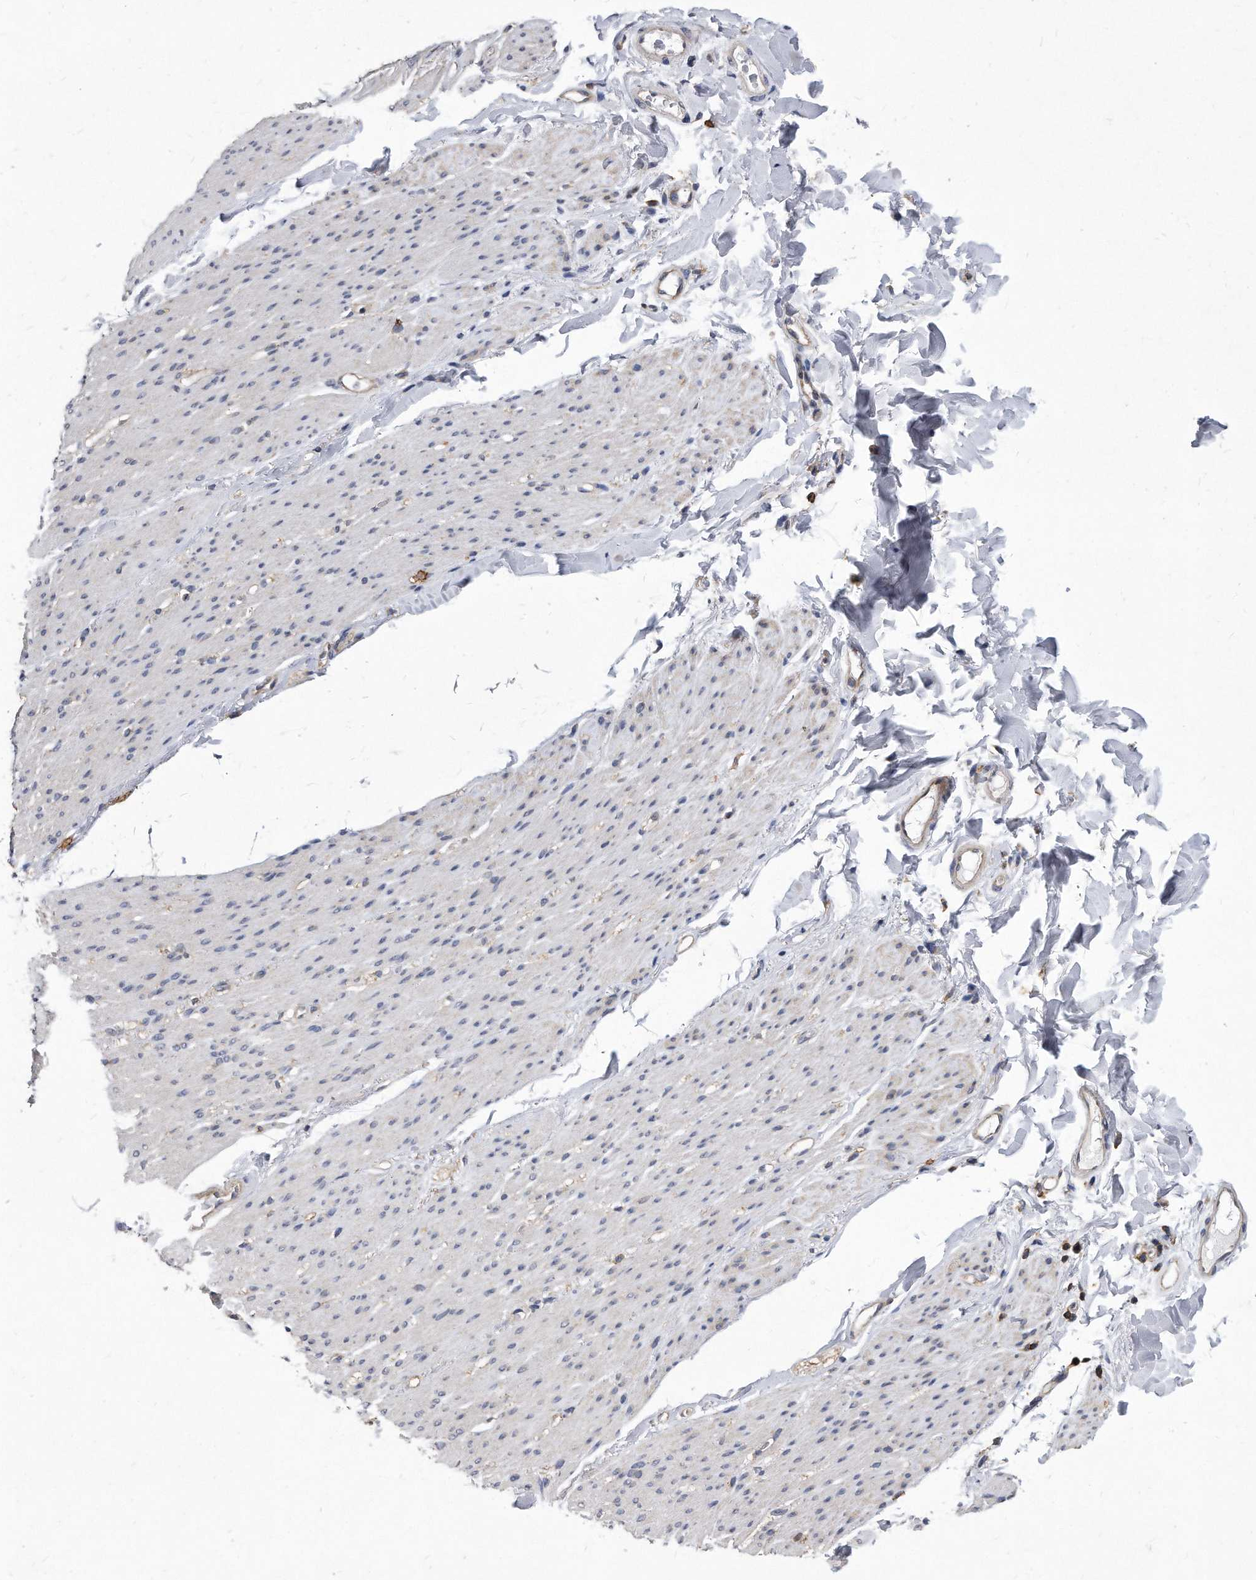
{"staining": {"intensity": "negative", "quantity": "none", "location": "none"}, "tissue": "smooth muscle", "cell_type": "Smooth muscle cells", "image_type": "normal", "snomed": [{"axis": "morphology", "description": "Normal tissue, NOS"}, {"axis": "topography", "description": "Colon"}, {"axis": "topography", "description": "Peripheral nerve tissue"}], "caption": "Immunohistochemistry image of normal smooth muscle stained for a protein (brown), which demonstrates no positivity in smooth muscle cells. (DAB (3,3'-diaminobenzidine) immunohistochemistry visualized using brightfield microscopy, high magnification).", "gene": "ATG5", "patient": {"sex": "female", "age": 61}}